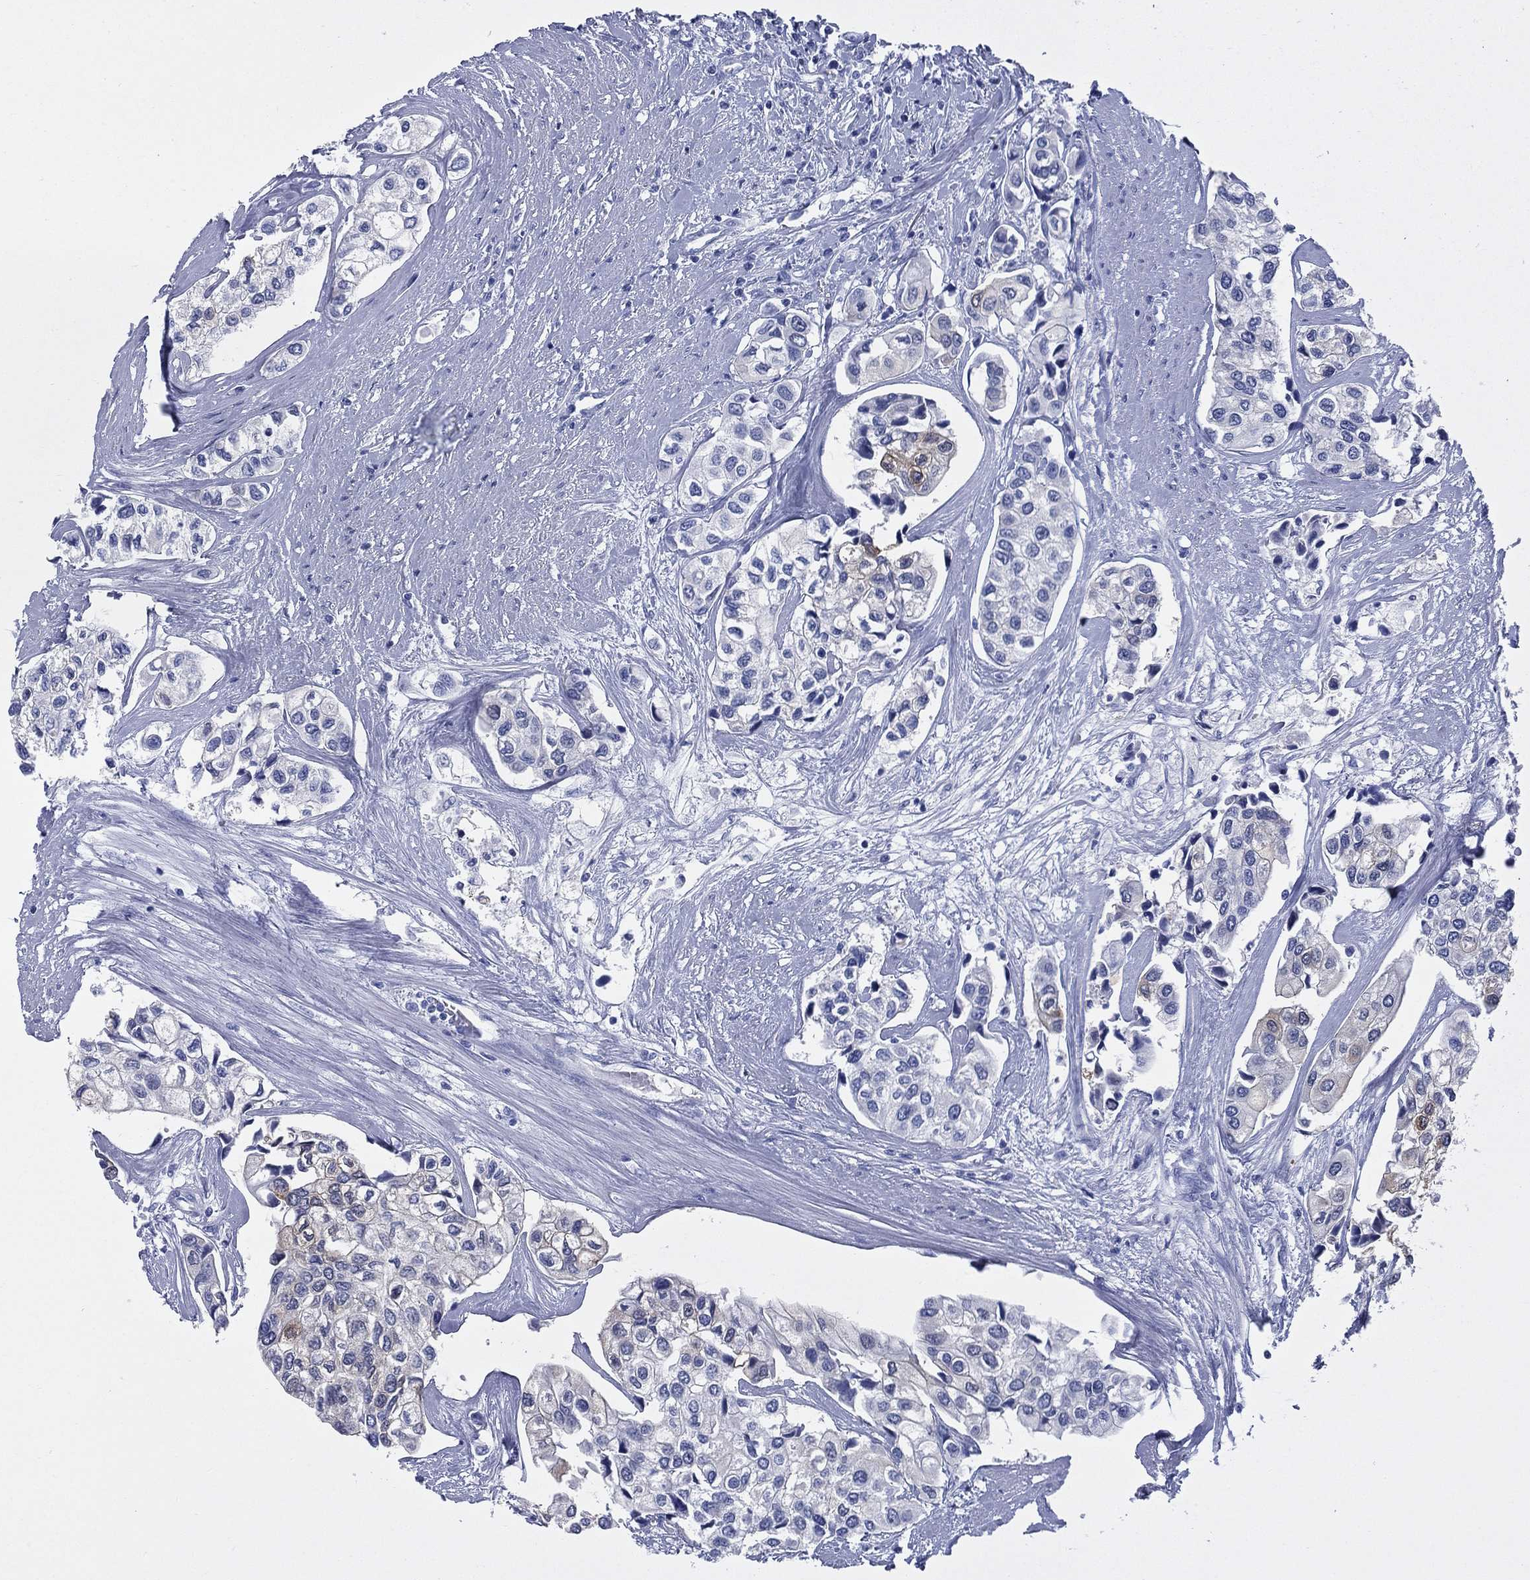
{"staining": {"intensity": "negative", "quantity": "none", "location": "none"}, "tissue": "urothelial cancer", "cell_type": "Tumor cells", "image_type": "cancer", "snomed": [{"axis": "morphology", "description": "Urothelial carcinoma, High grade"}, {"axis": "topography", "description": "Urinary bladder"}], "caption": "High power microscopy image of an IHC photomicrograph of urothelial cancer, revealing no significant expression in tumor cells.", "gene": "TMEM252", "patient": {"sex": "male", "age": 73}}